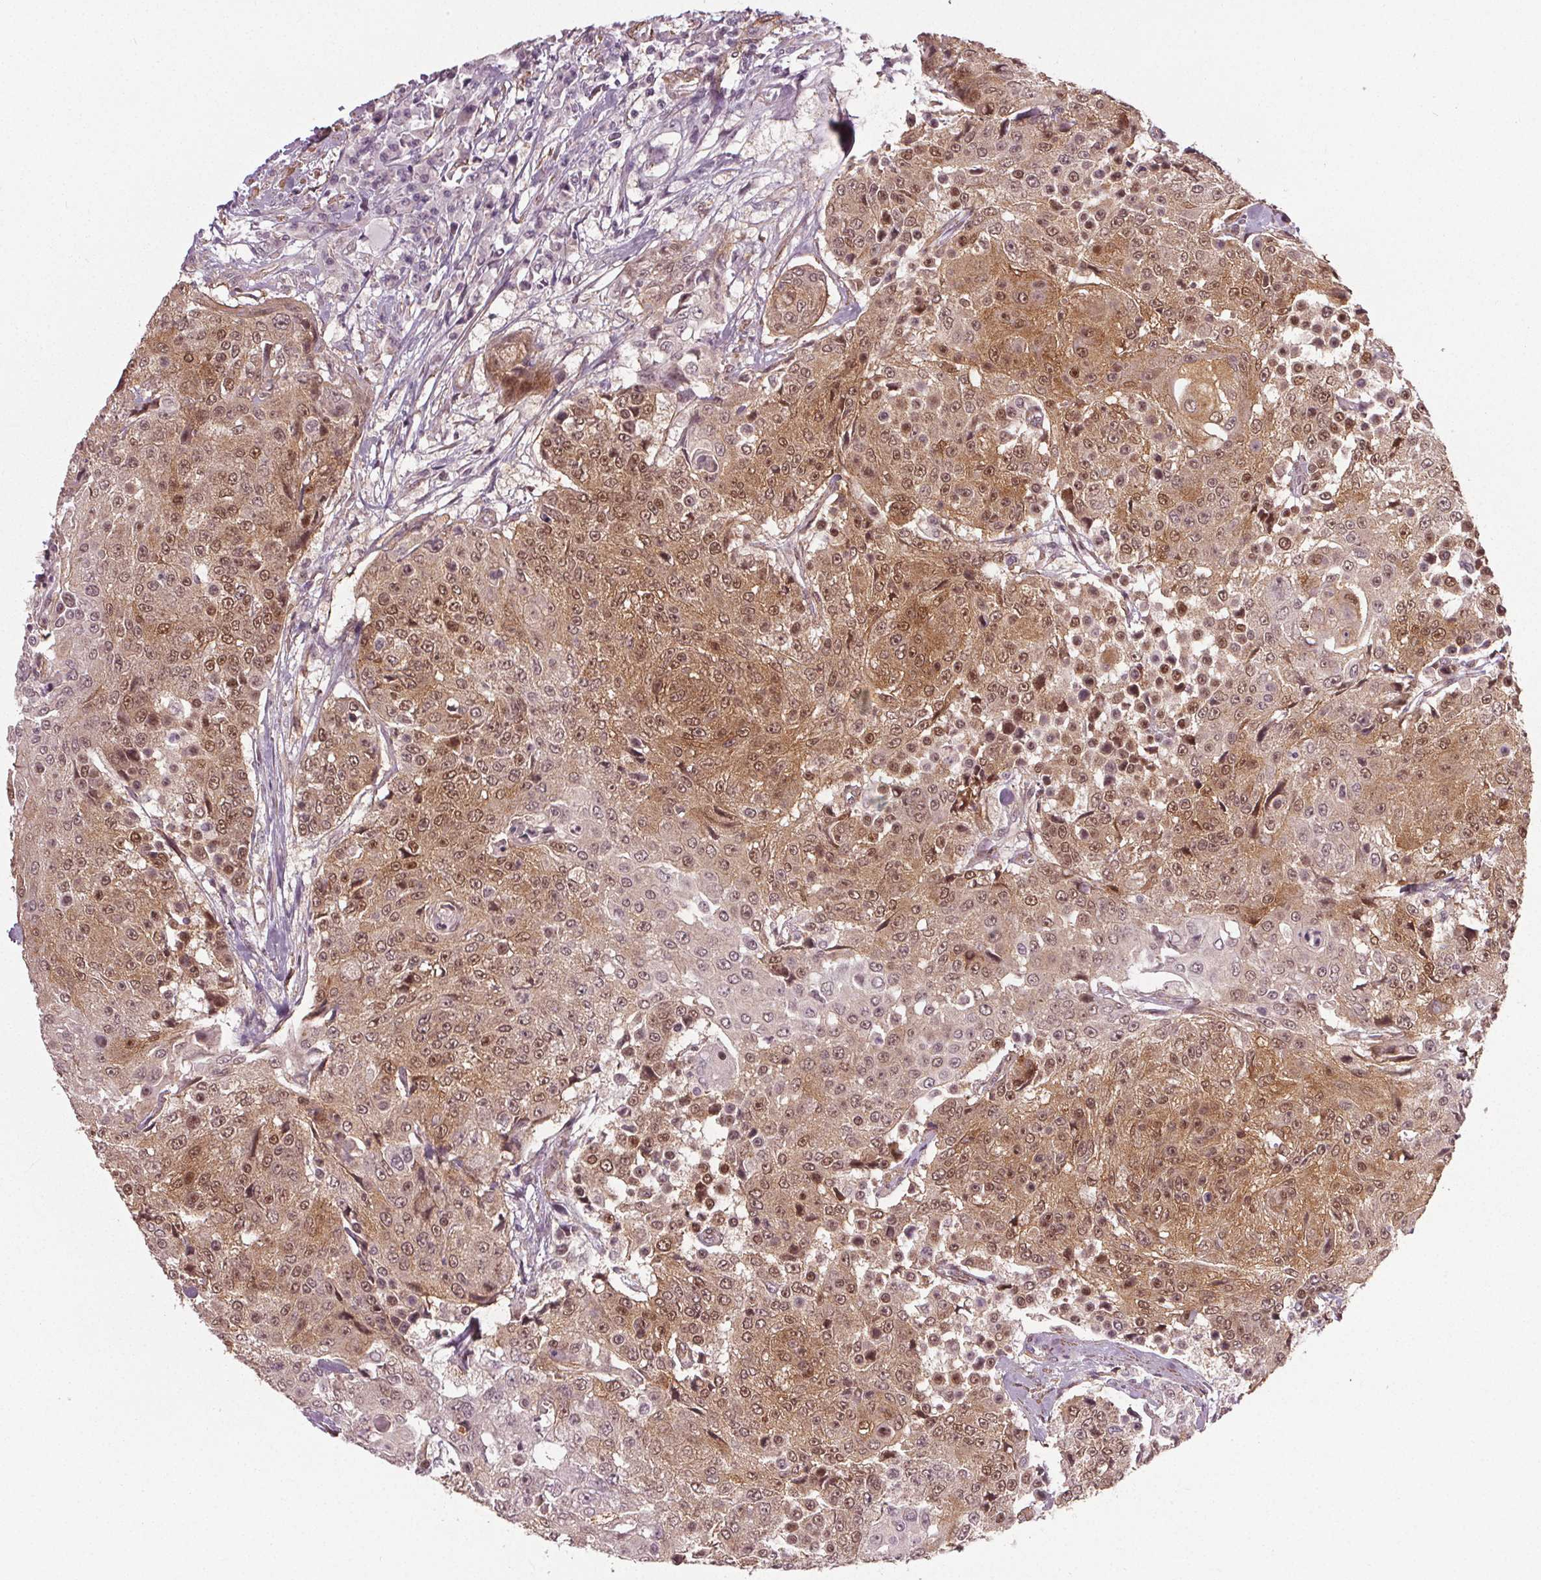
{"staining": {"intensity": "moderate", "quantity": "25%-75%", "location": "cytoplasmic/membranous,nuclear"}, "tissue": "urothelial cancer", "cell_type": "Tumor cells", "image_type": "cancer", "snomed": [{"axis": "morphology", "description": "Urothelial carcinoma, High grade"}, {"axis": "topography", "description": "Urinary bladder"}], "caption": "Immunohistochemistry of human urothelial carcinoma (high-grade) exhibits medium levels of moderate cytoplasmic/membranous and nuclear staining in about 25%-75% of tumor cells. Nuclei are stained in blue.", "gene": "PKP1", "patient": {"sex": "female", "age": 63}}